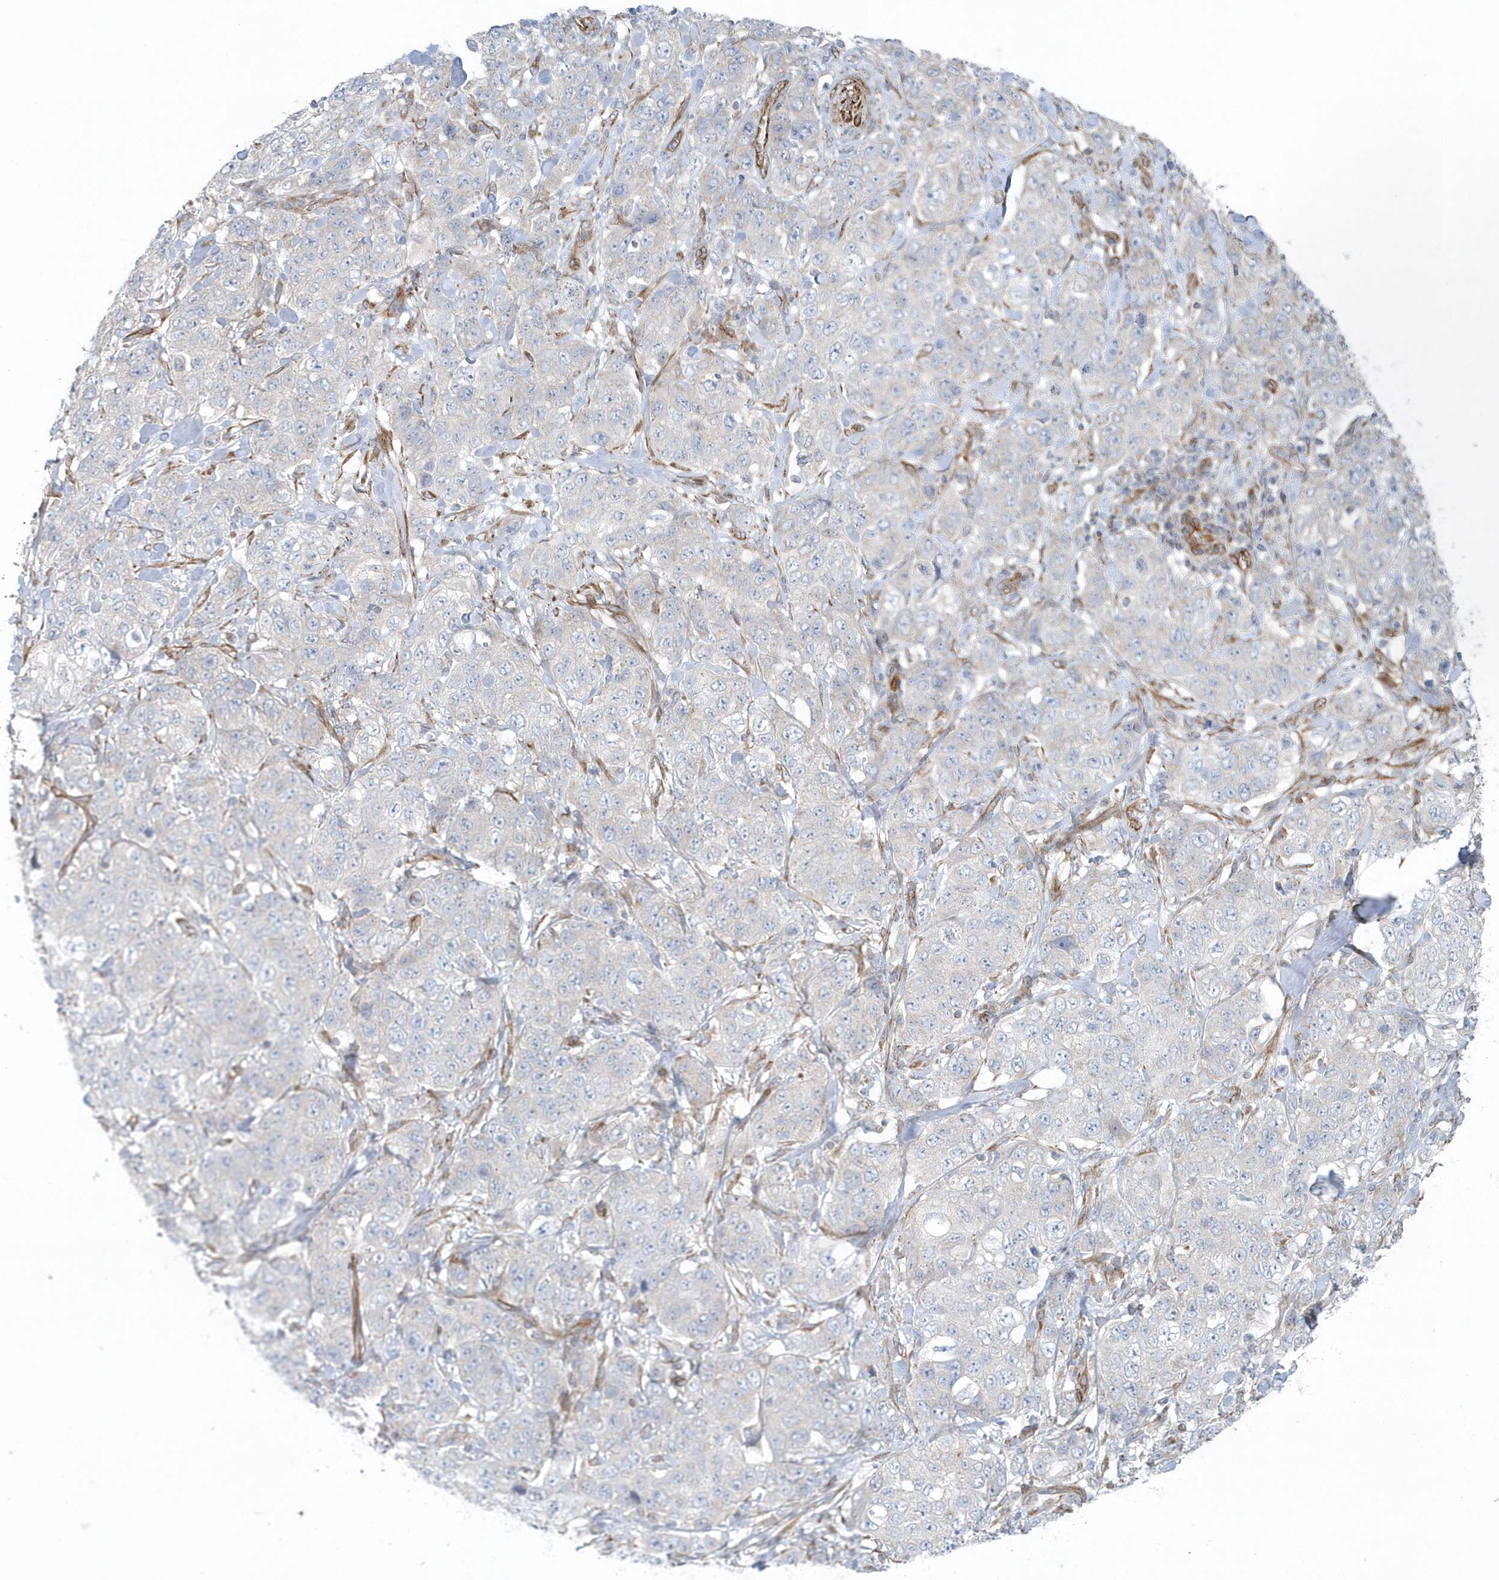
{"staining": {"intensity": "negative", "quantity": "none", "location": "none"}, "tissue": "stomach cancer", "cell_type": "Tumor cells", "image_type": "cancer", "snomed": [{"axis": "morphology", "description": "Adenocarcinoma, NOS"}, {"axis": "topography", "description": "Stomach"}], "caption": "Tumor cells are negative for protein expression in human stomach cancer.", "gene": "GPR152", "patient": {"sex": "male", "age": 48}}